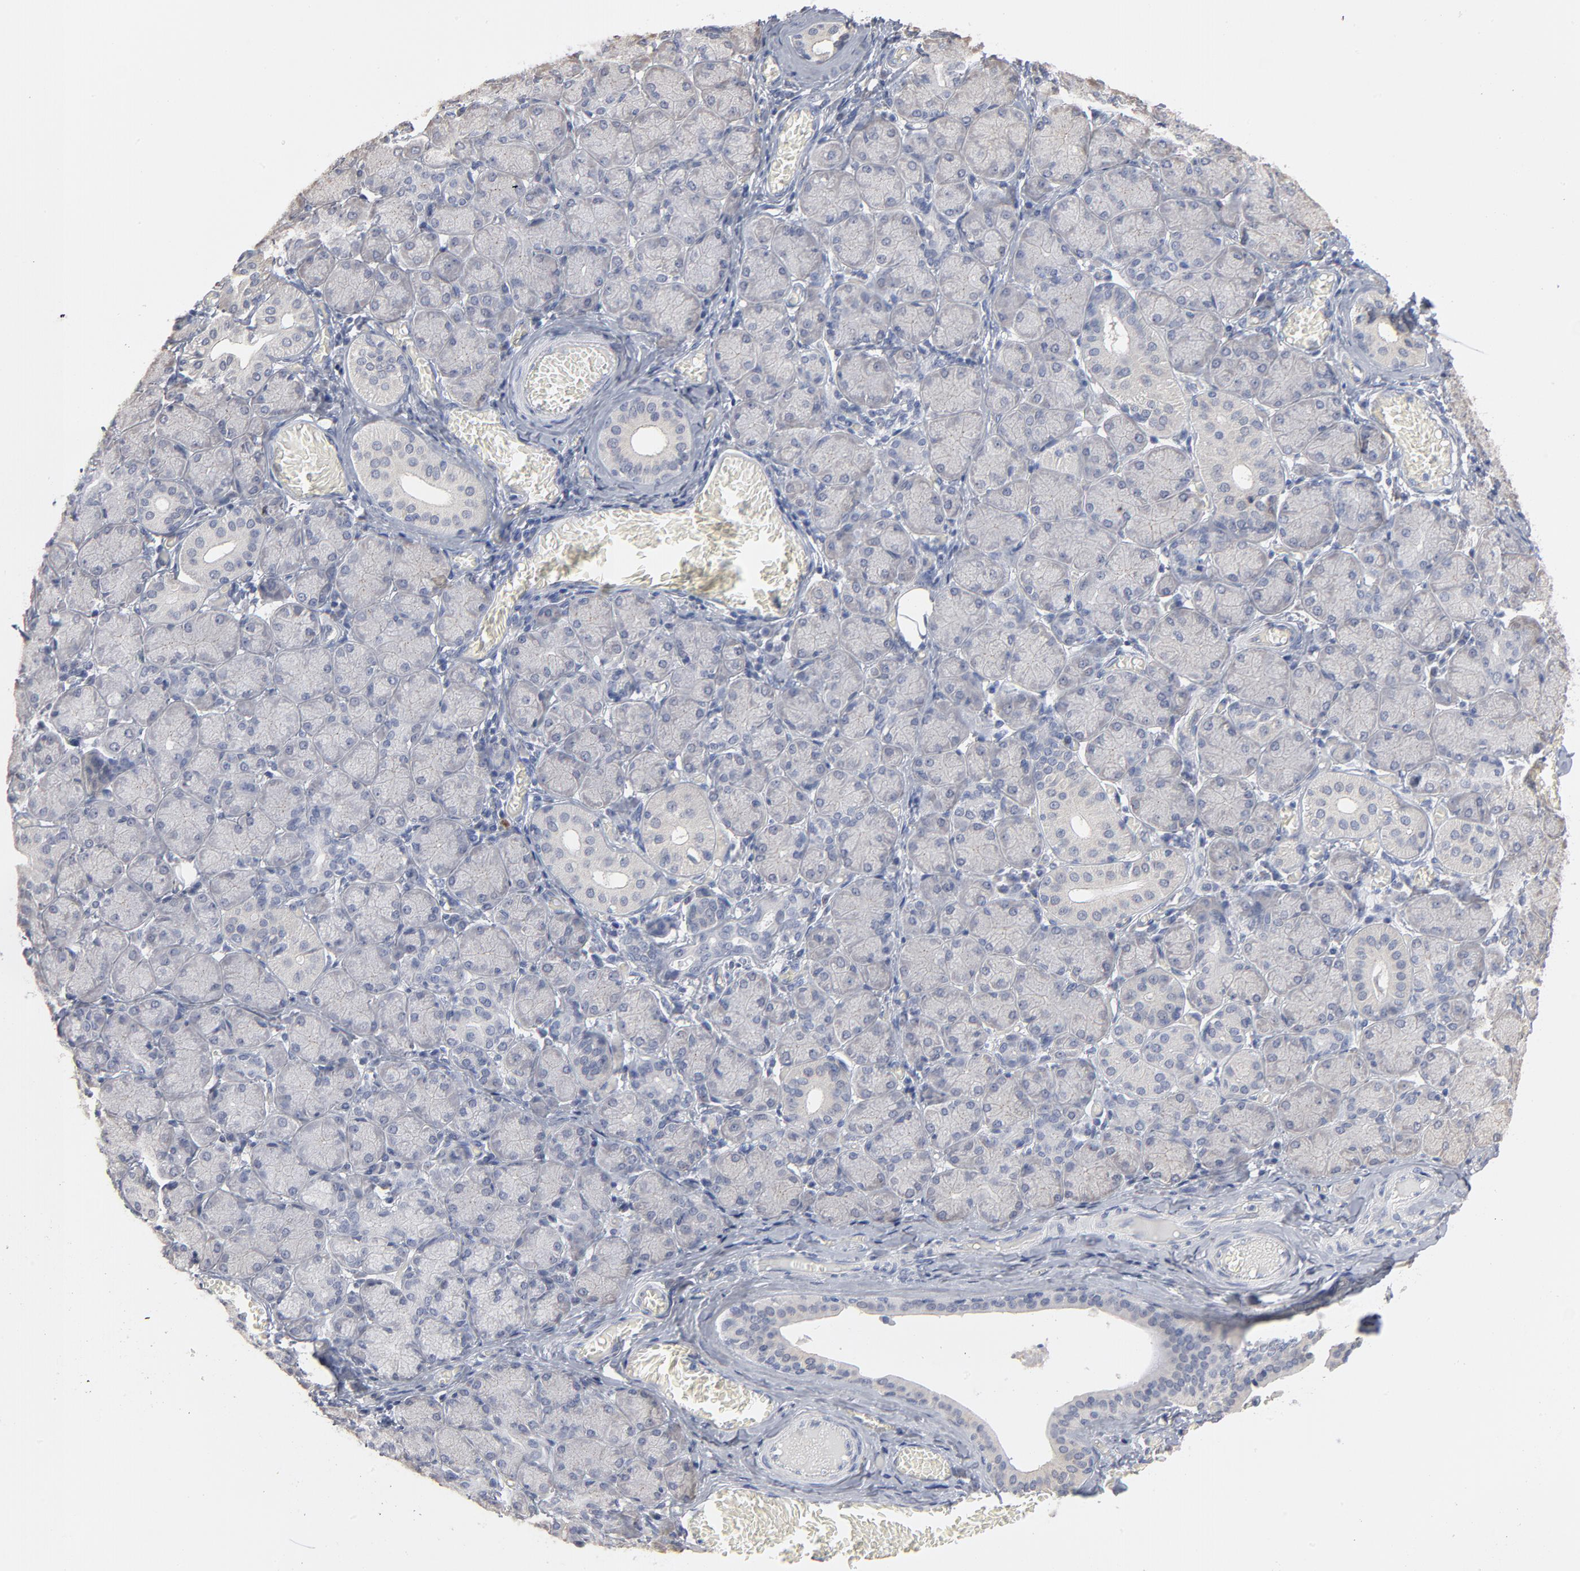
{"staining": {"intensity": "weak", "quantity": "25%-75%", "location": "cytoplasmic/membranous"}, "tissue": "salivary gland", "cell_type": "Glandular cells", "image_type": "normal", "snomed": [{"axis": "morphology", "description": "Normal tissue, NOS"}, {"axis": "topography", "description": "Salivary gland"}], "caption": "This image exhibits immunohistochemistry (IHC) staining of unremarkable human salivary gland, with low weak cytoplasmic/membranous positivity in approximately 25%-75% of glandular cells.", "gene": "DNAL4", "patient": {"sex": "female", "age": 24}}